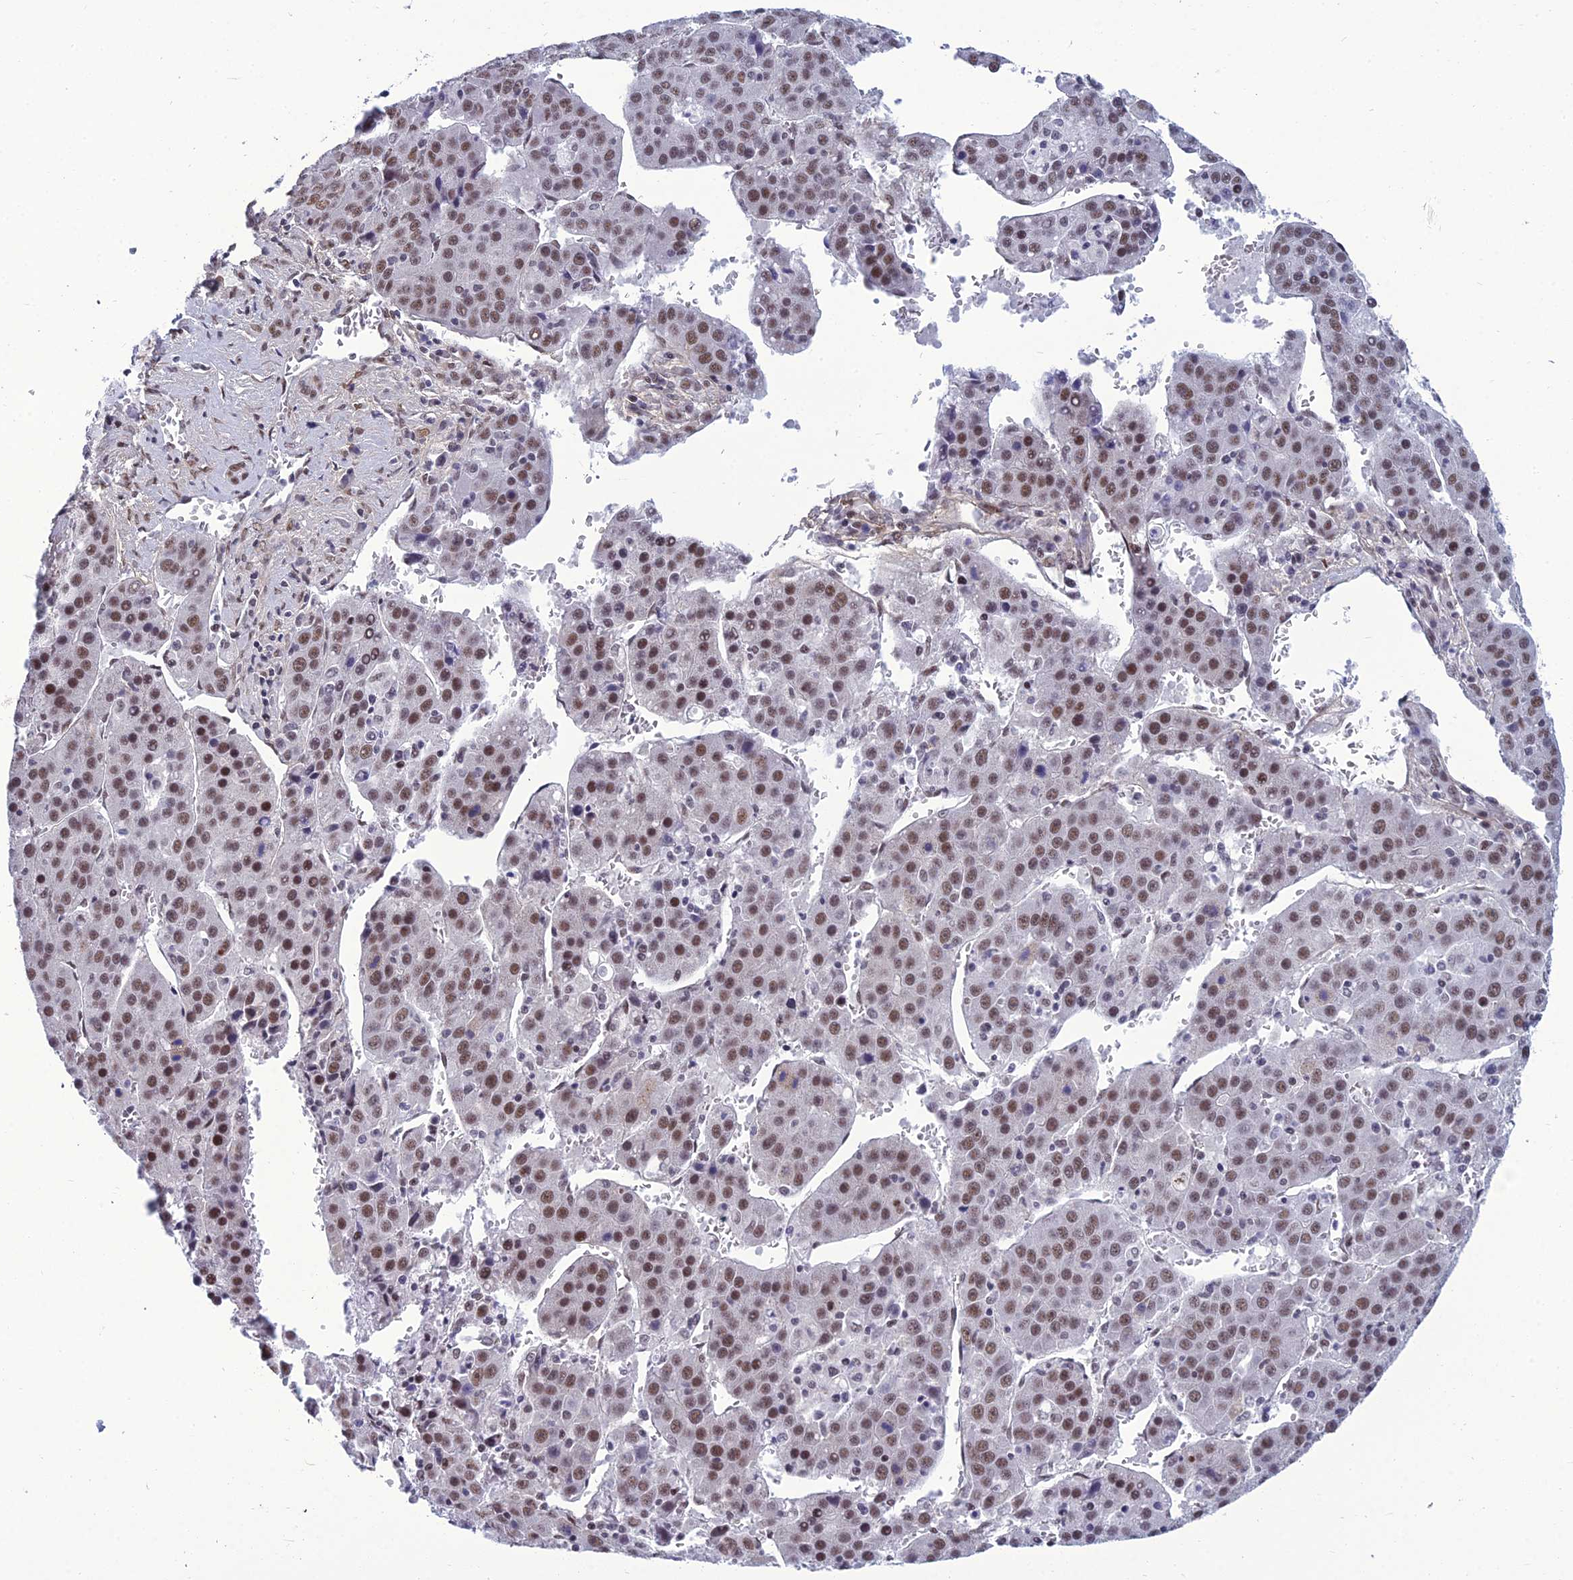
{"staining": {"intensity": "moderate", "quantity": ">75%", "location": "nuclear"}, "tissue": "liver cancer", "cell_type": "Tumor cells", "image_type": "cancer", "snomed": [{"axis": "morphology", "description": "Carcinoma, Hepatocellular, NOS"}, {"axis": "topography", "description": "Liver"}], "caption": "Immunohistochemistry histopathology image of neoplastic tissue: liver hepatocellular carcinoma stained using IHC demonstrates medium levels of moderate protein expression localized specifically in the nuclear of tumor cells, appearing as a nuclear brown color.", "gene": "RSRC1", "patient": {"sex": "female", "age": 53}}